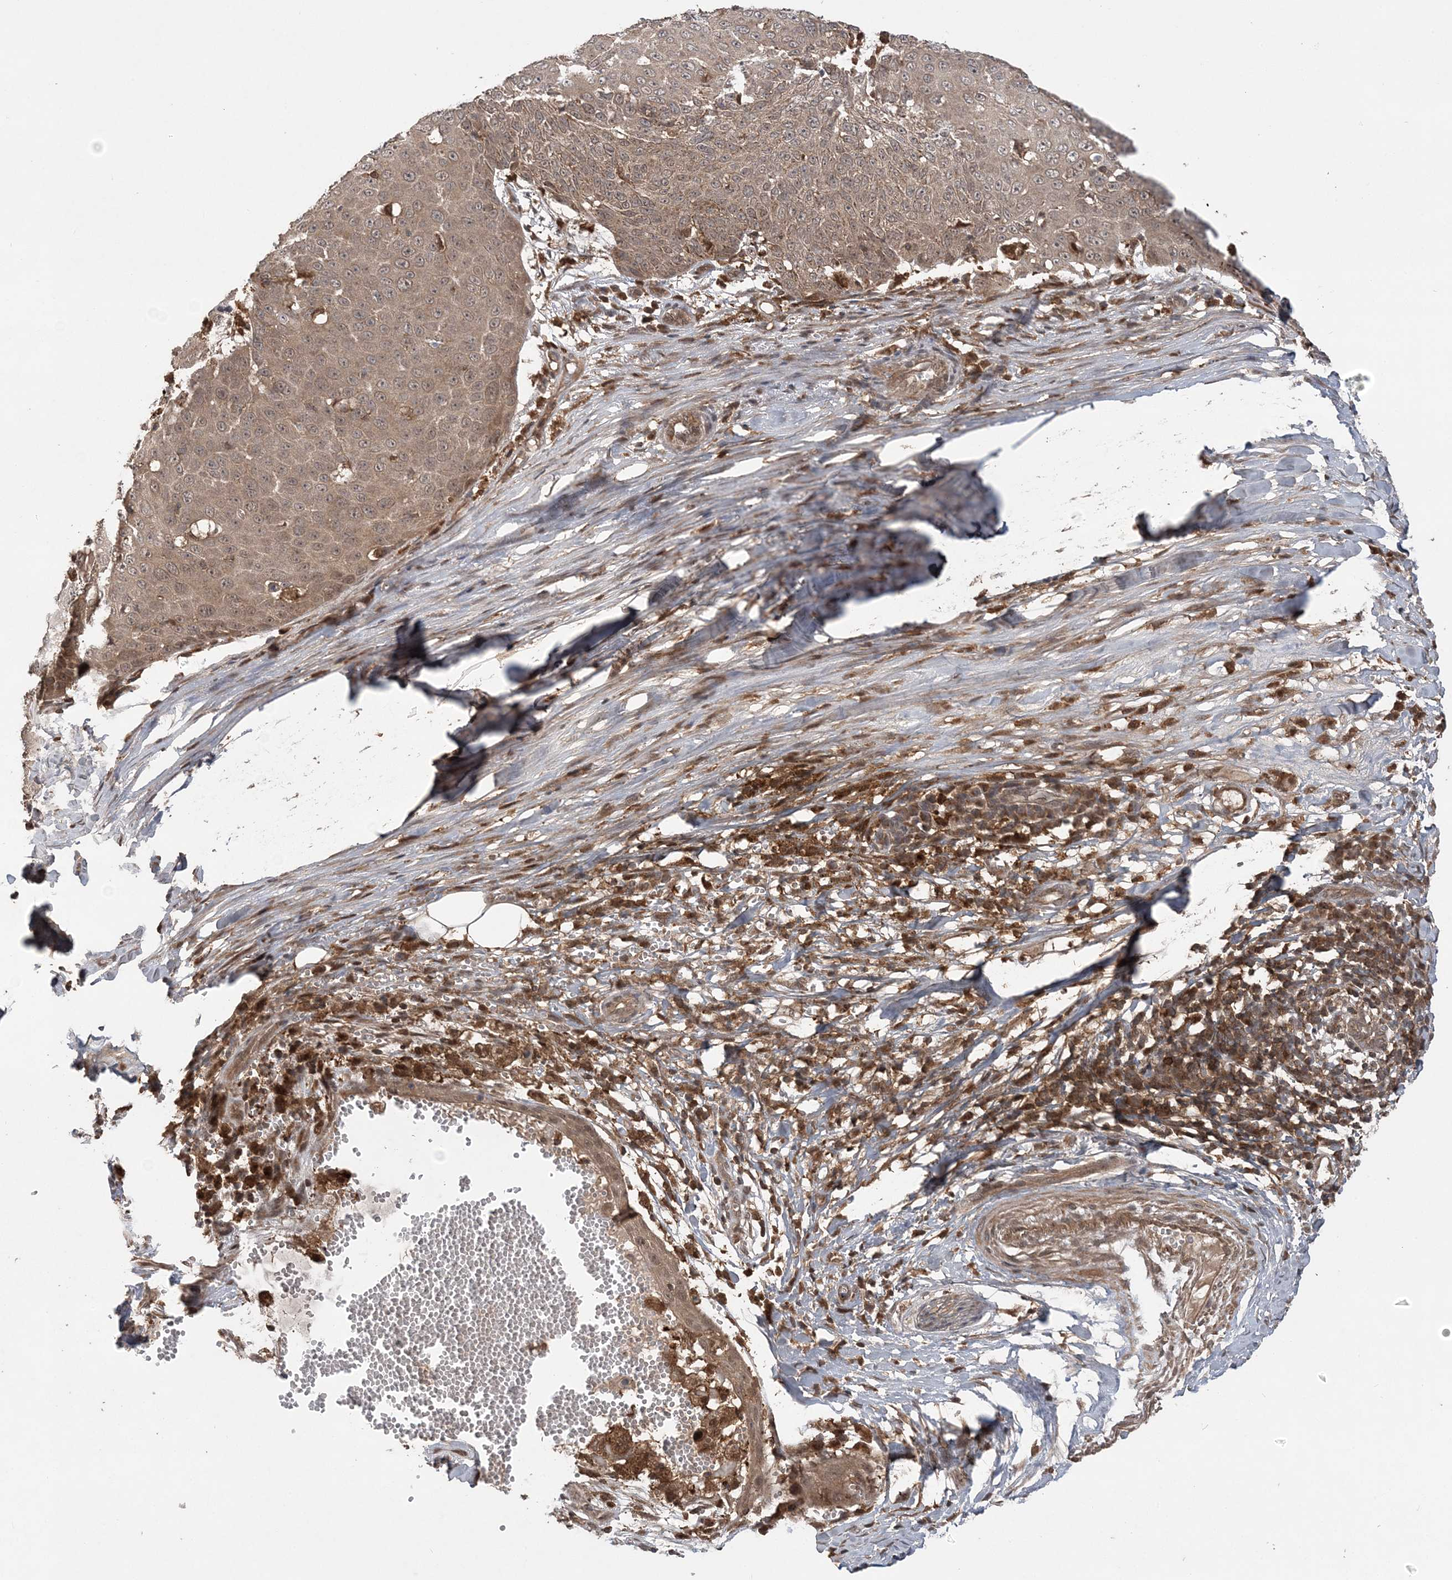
{"staining": {"intensity": "moderate", "quantity": ">75%", "location": "cytoplasmic/membranous"}, "tissue": "skin cancer", "cell_type": "Tumor cells", "image_type": "cancer", "snomed": [{"axis": "morphology", "description": "Squamous cell carcinoma, NOS"}, {"axis": "topography", "description": "Skin"}], "caption": "Immunohistochemistry of skin squamous cell carcinoma exhibits medium levels of moderate cytoplasmic/membranous staining in approximately >75% of tumor cells. The protein is stained brown, and the nuclei are stained in blue (DAB (3,3'-diaminobenzidine) IHC with brightfield microscopy, high magnification).", "gene": "LACC1", "patient": {"sex": "male", "age": 71}}